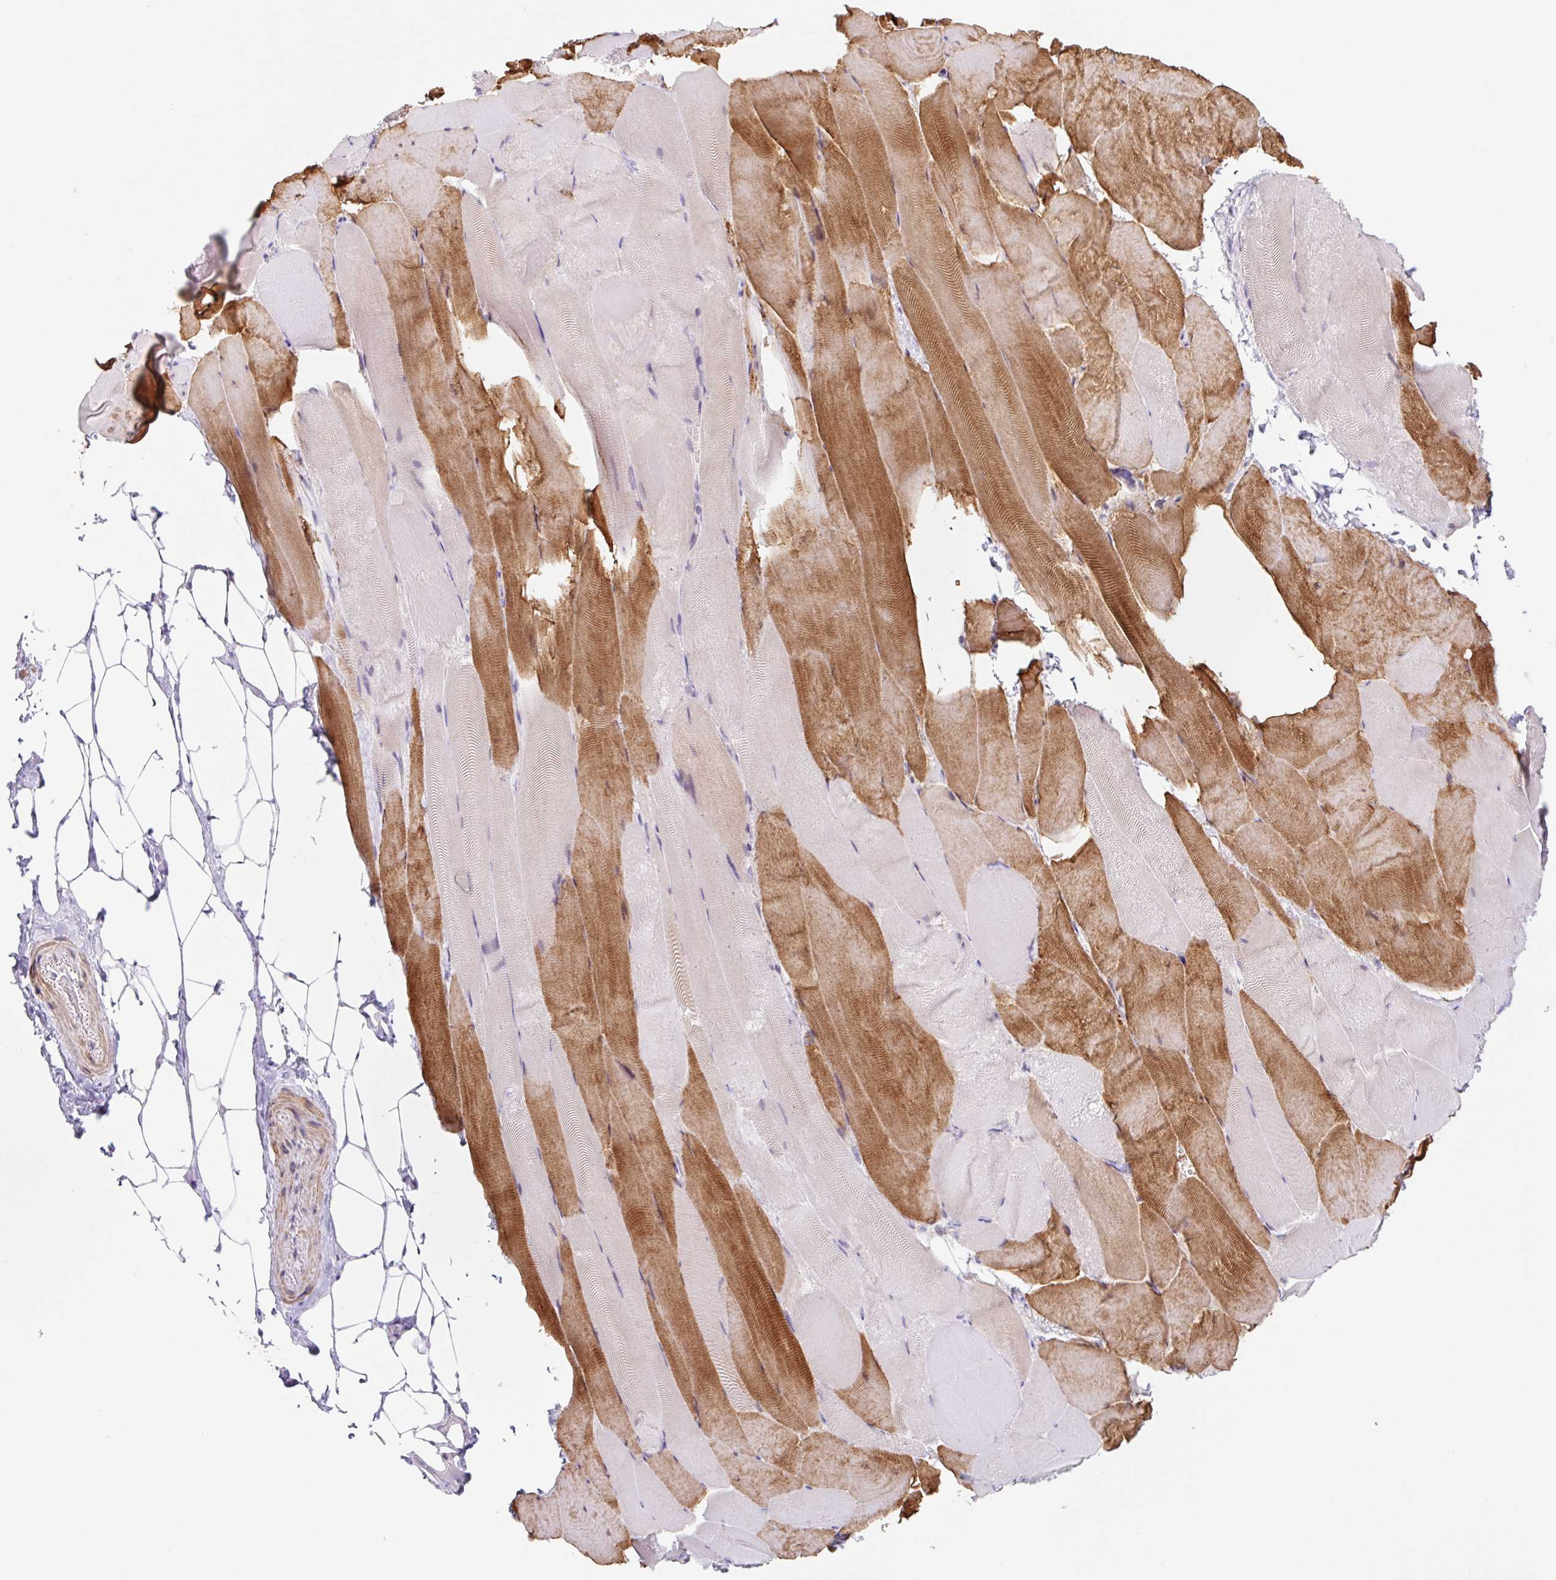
{"staining": {"intensity": "strong", "quantity": "25%-75%", "location": "cytoplasmic/membranous"}, "tissue": "skeletal muscle", "cell_type": "Myocytes", "image_type": "normal", "snomed": [{"axis": "morphology", "description": "Normal tissue, NOS"}, {"axis": "topography", "description": "Skeletal muscle"}], "caption": "Strong cytoplasmic/membranous expression for a protein is seen in approximately 25%-75% of myocytes of benign skeletal muscle using immunohistochemistry.", "gene": "DCAF17", "patient": {"sex": "female", "age": 64}}